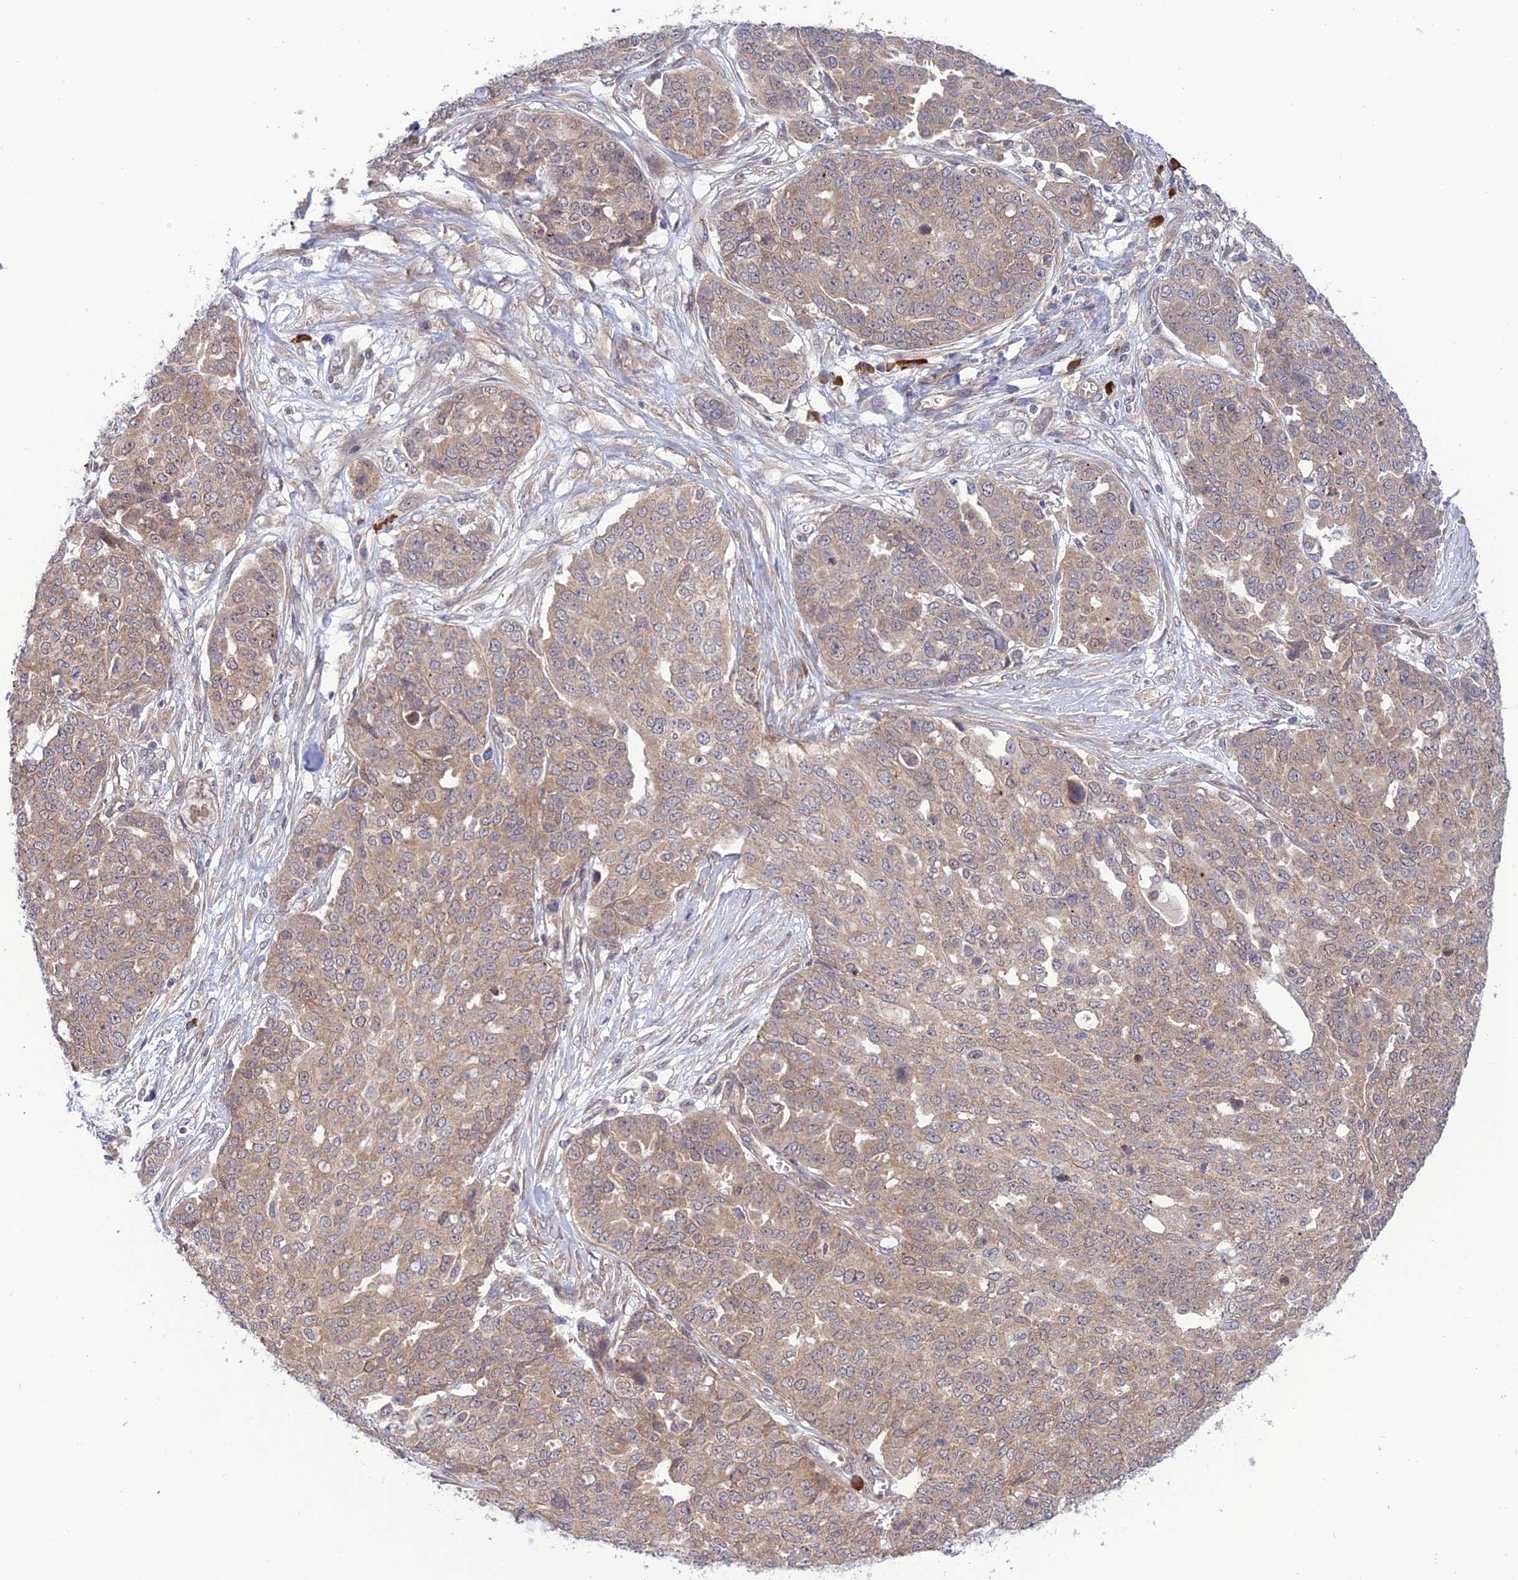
{"staining": {"intensity": "weak", "quantity": "25%-75%", "location": "cytoplasmic/membranous"}, "tissue": "ovarian cancer", "cell_type": "Tumor cells", "image_type": "cancer", "snomed": [{"axis": "morphology", "description": "Cystadenocarcinoma, serous, NOS"}, {"axis": "topography", "description": "Soft tissue"}, {"axis": "topography", "description": "Ovary"}], "caption": "Brown immunohistochemical staining in human ovarian serous cystadenocarcinoma shows weak cytoplasmic/membranous positivity in approximately 25%-75% of tumor cells.", "gene": "UROS", "patient": {"sex": "female", "age": 57}}